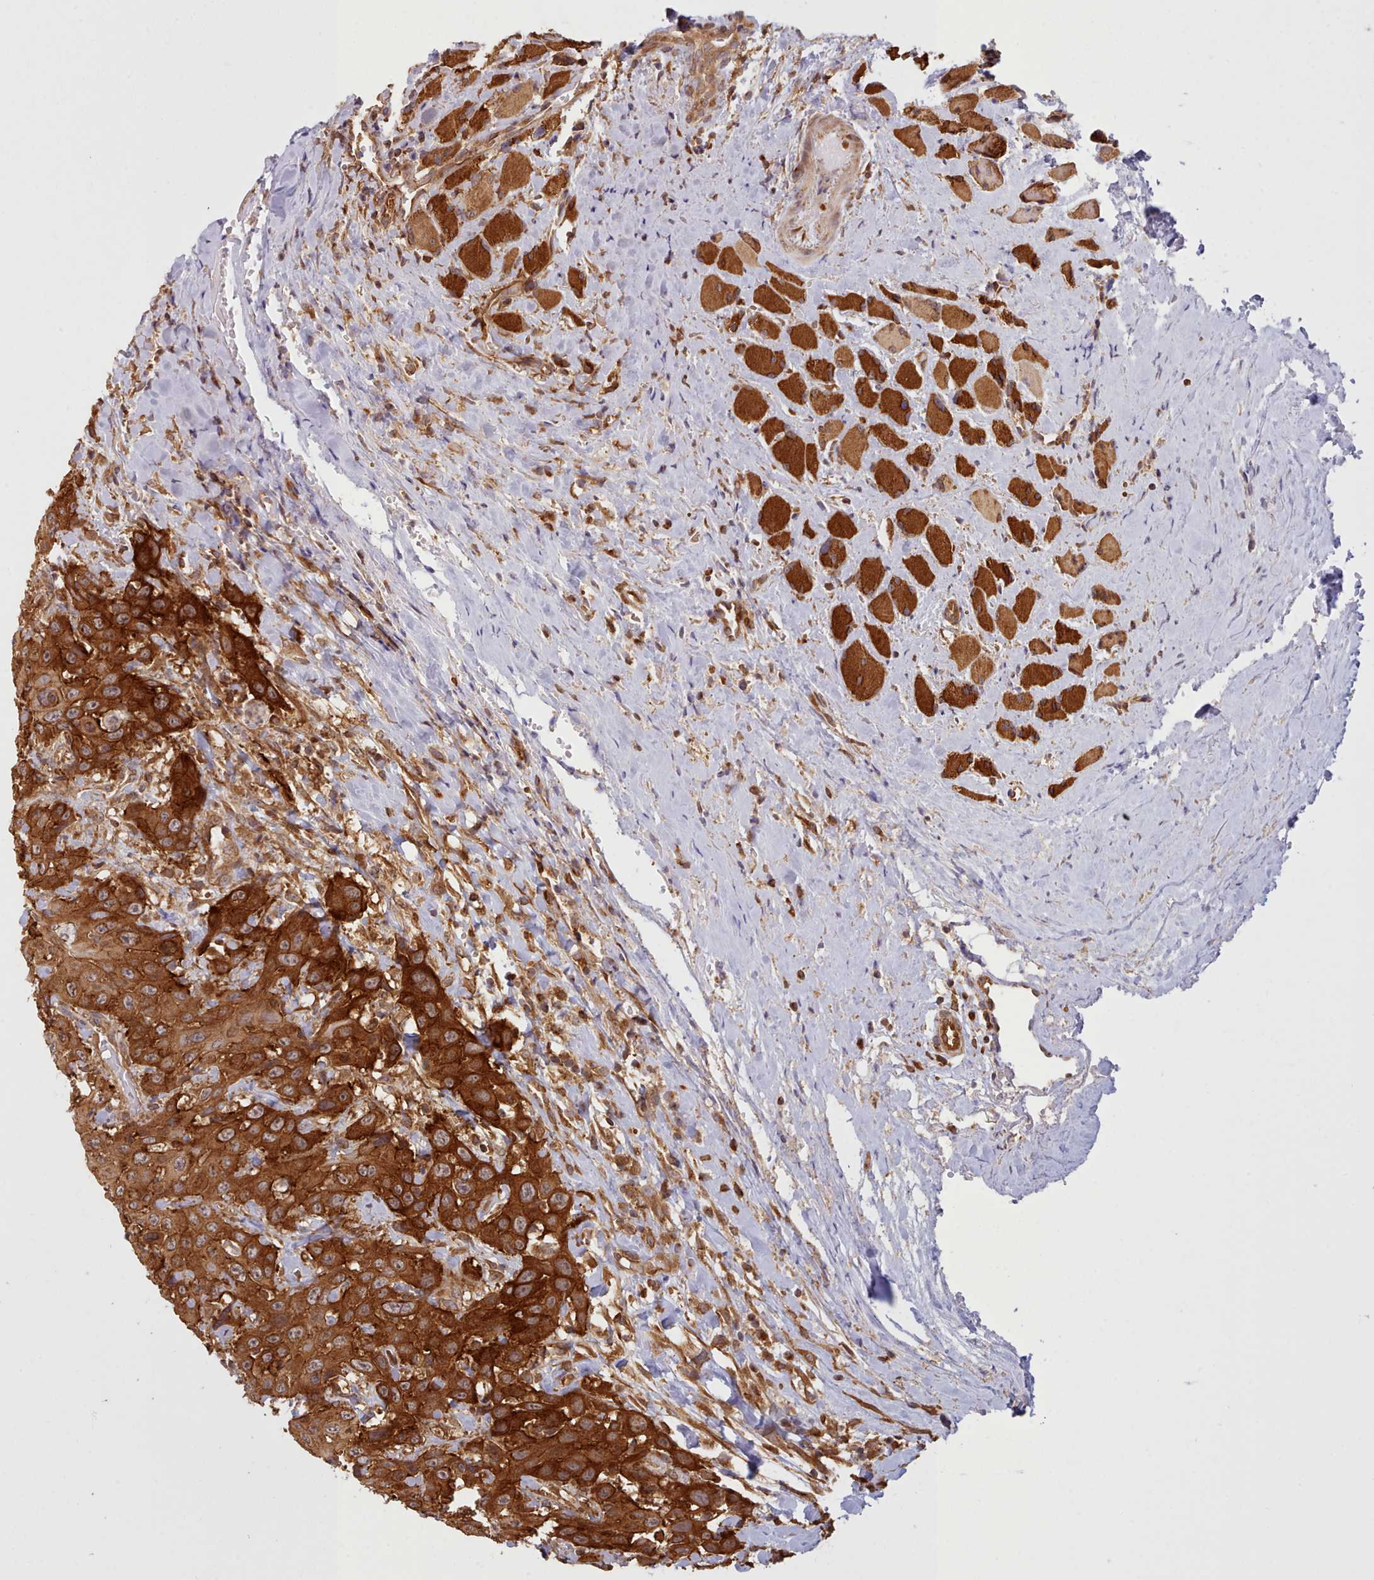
{"staining": {"intensity": "strong", "quantity": ">75%", "location": "cytoplasmic/membranous"}, "tissue": "head and neck cancer", "cell_type": "Tumor cells", "image_type": "cancer", "snomed": [{"axis": "morphology", "description": "Squamous cell carcinoma, NOS"}, {"axis": "topography", "description": "Head-Neck"}], "caption": "Head and neck squamous cell carcinoma tissue reveals strong cytoplasmic/membranous staining in approximately >75% of tumor cells, visualized by immunohistochemistry.", "gene": "CRYBG1", "patient": {"sex": "male", "age": 81}}